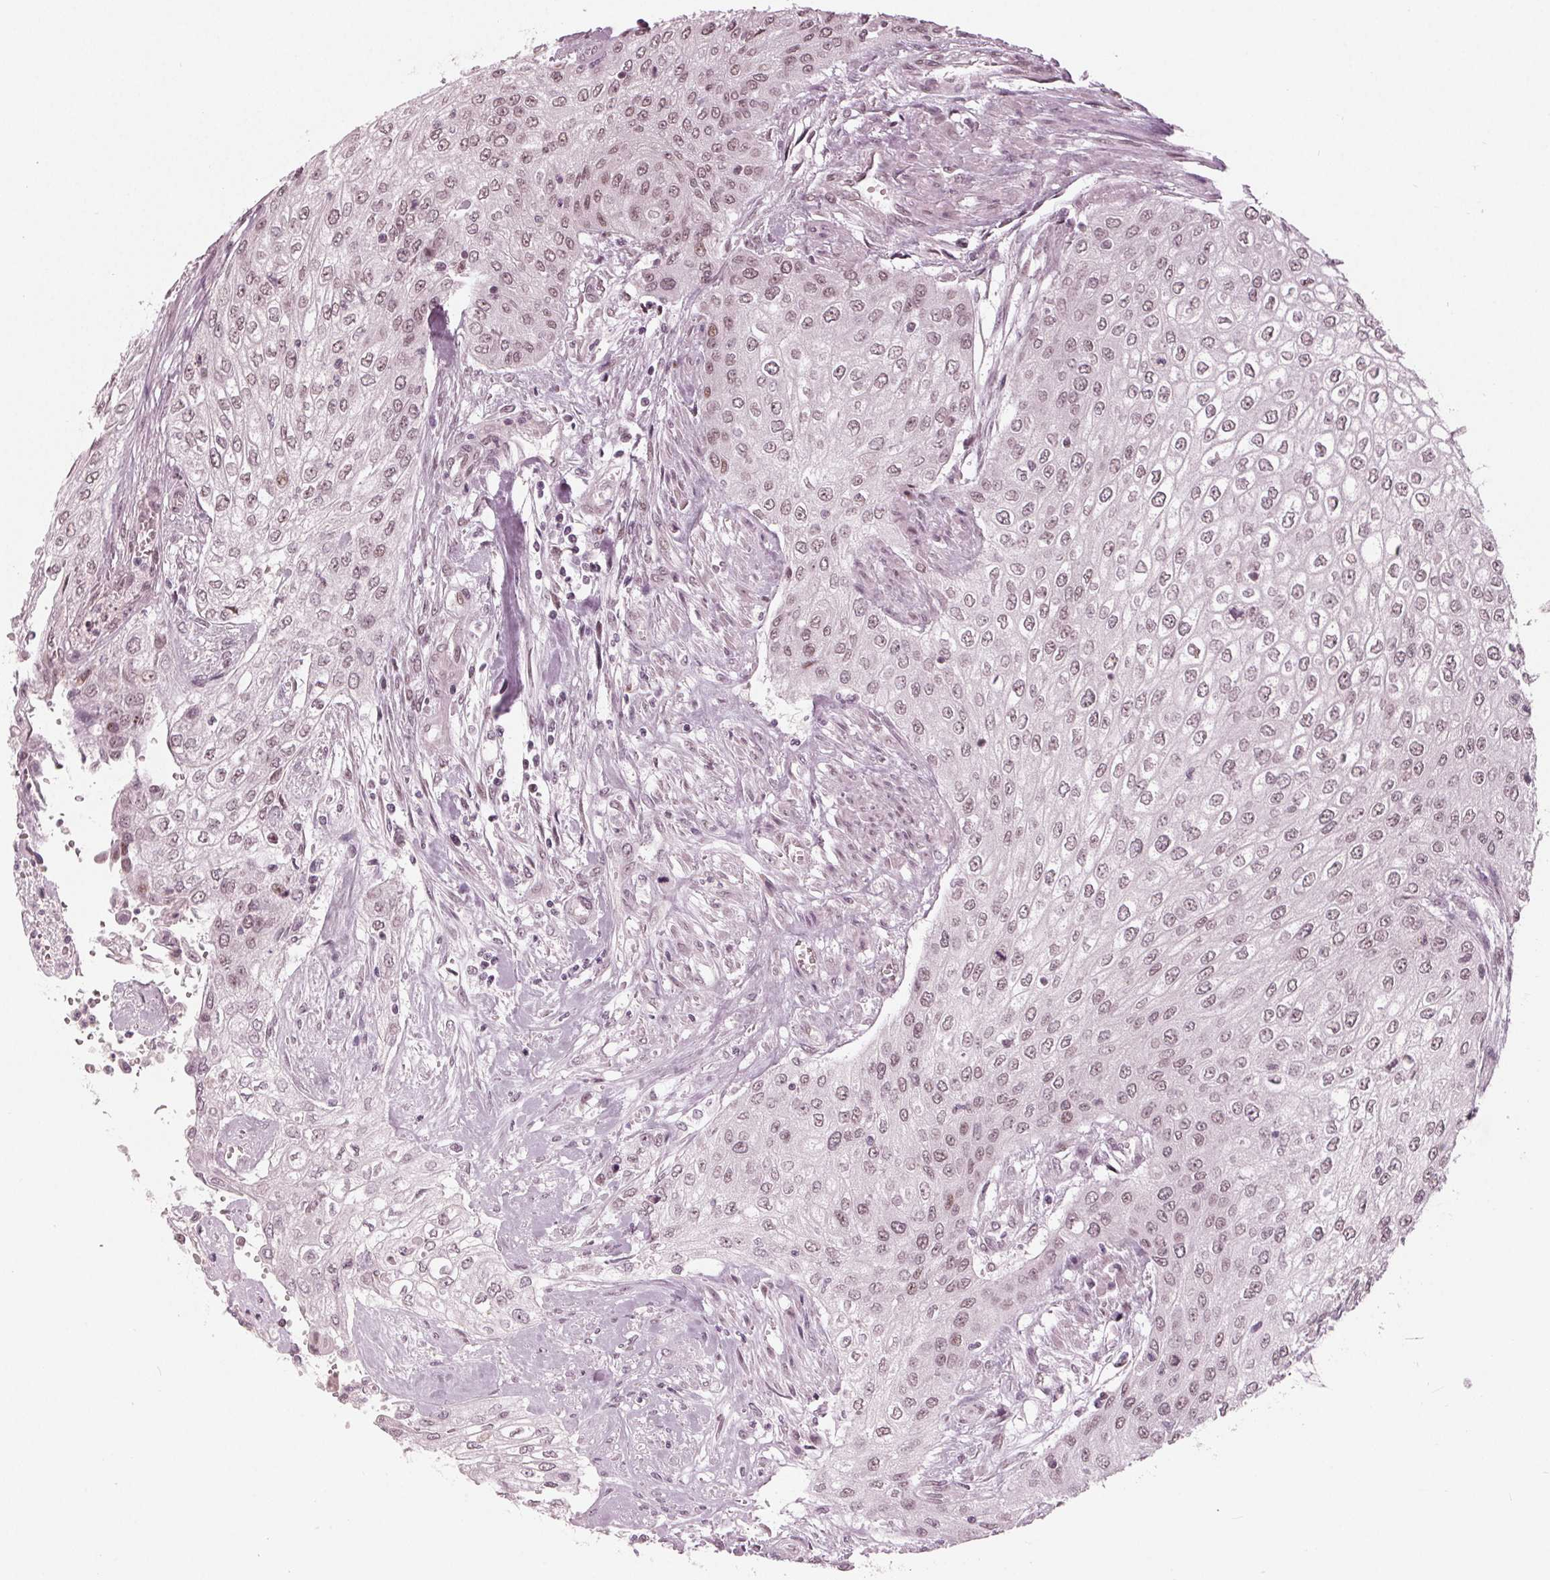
{"staining": {"intensity": "weak", "quantity": "25%-75%", "location": "nuclear"}, "tissue": "urothelial cancer", "cell_type": "Tumor cells", "image_type": "cancer", "snomed": [{"axis": "morphology", "description": "Urothelial carcinoma, High grade"}, {"axis": "topography", "description": "Urinary bladder"}], "caption": "Protein positivity by IHC reveals weak nuclear positivity in about 25%-75% of tumor cells in urothelial cancer. (DAB (3,3'-diaminobenzidine) = brown stain, brightfield microscopy at high magnification).", "gene": "ADPRHL1", "patient": {"sex": "male", "age": 62}}